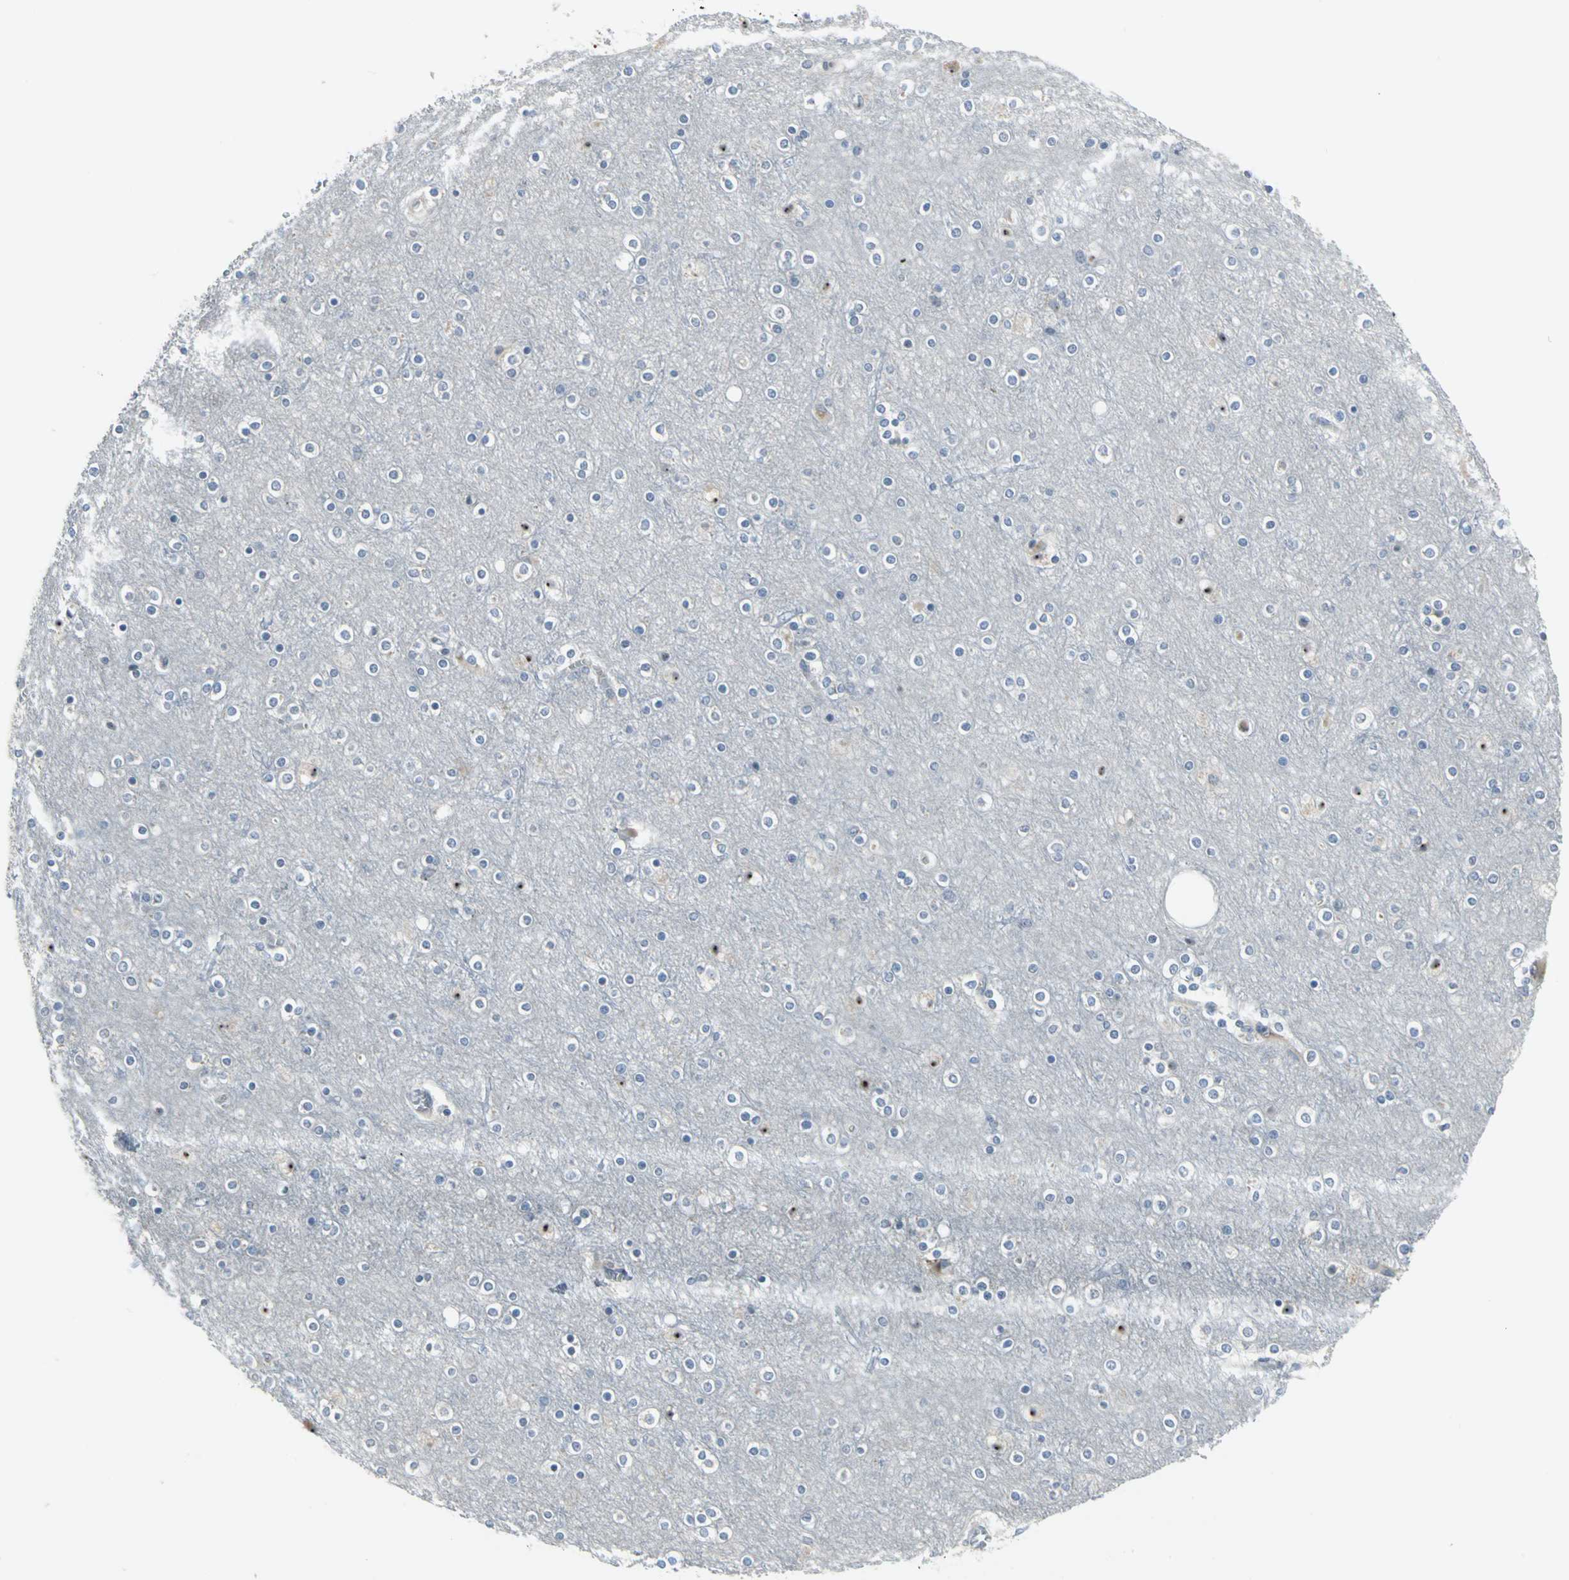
{"staining": {"intensity": "negative", "quantity": "none", "location": "none"}, "tissue": "cerebral cortex", "cell_type": "Endothelial cells", "image_type": "normal", "snomed": [{"axis": "morphology", "description": "Normal tissue, NOS"}, {"axis": "topography", "description": "Cerebral cortex"}], "caption": "IHC of unremarkable cerebral cortex reveals no positivity in endothelial cells.", "gene": "MYBBP1A", "patient": {"sex": "female", "age": 54}}